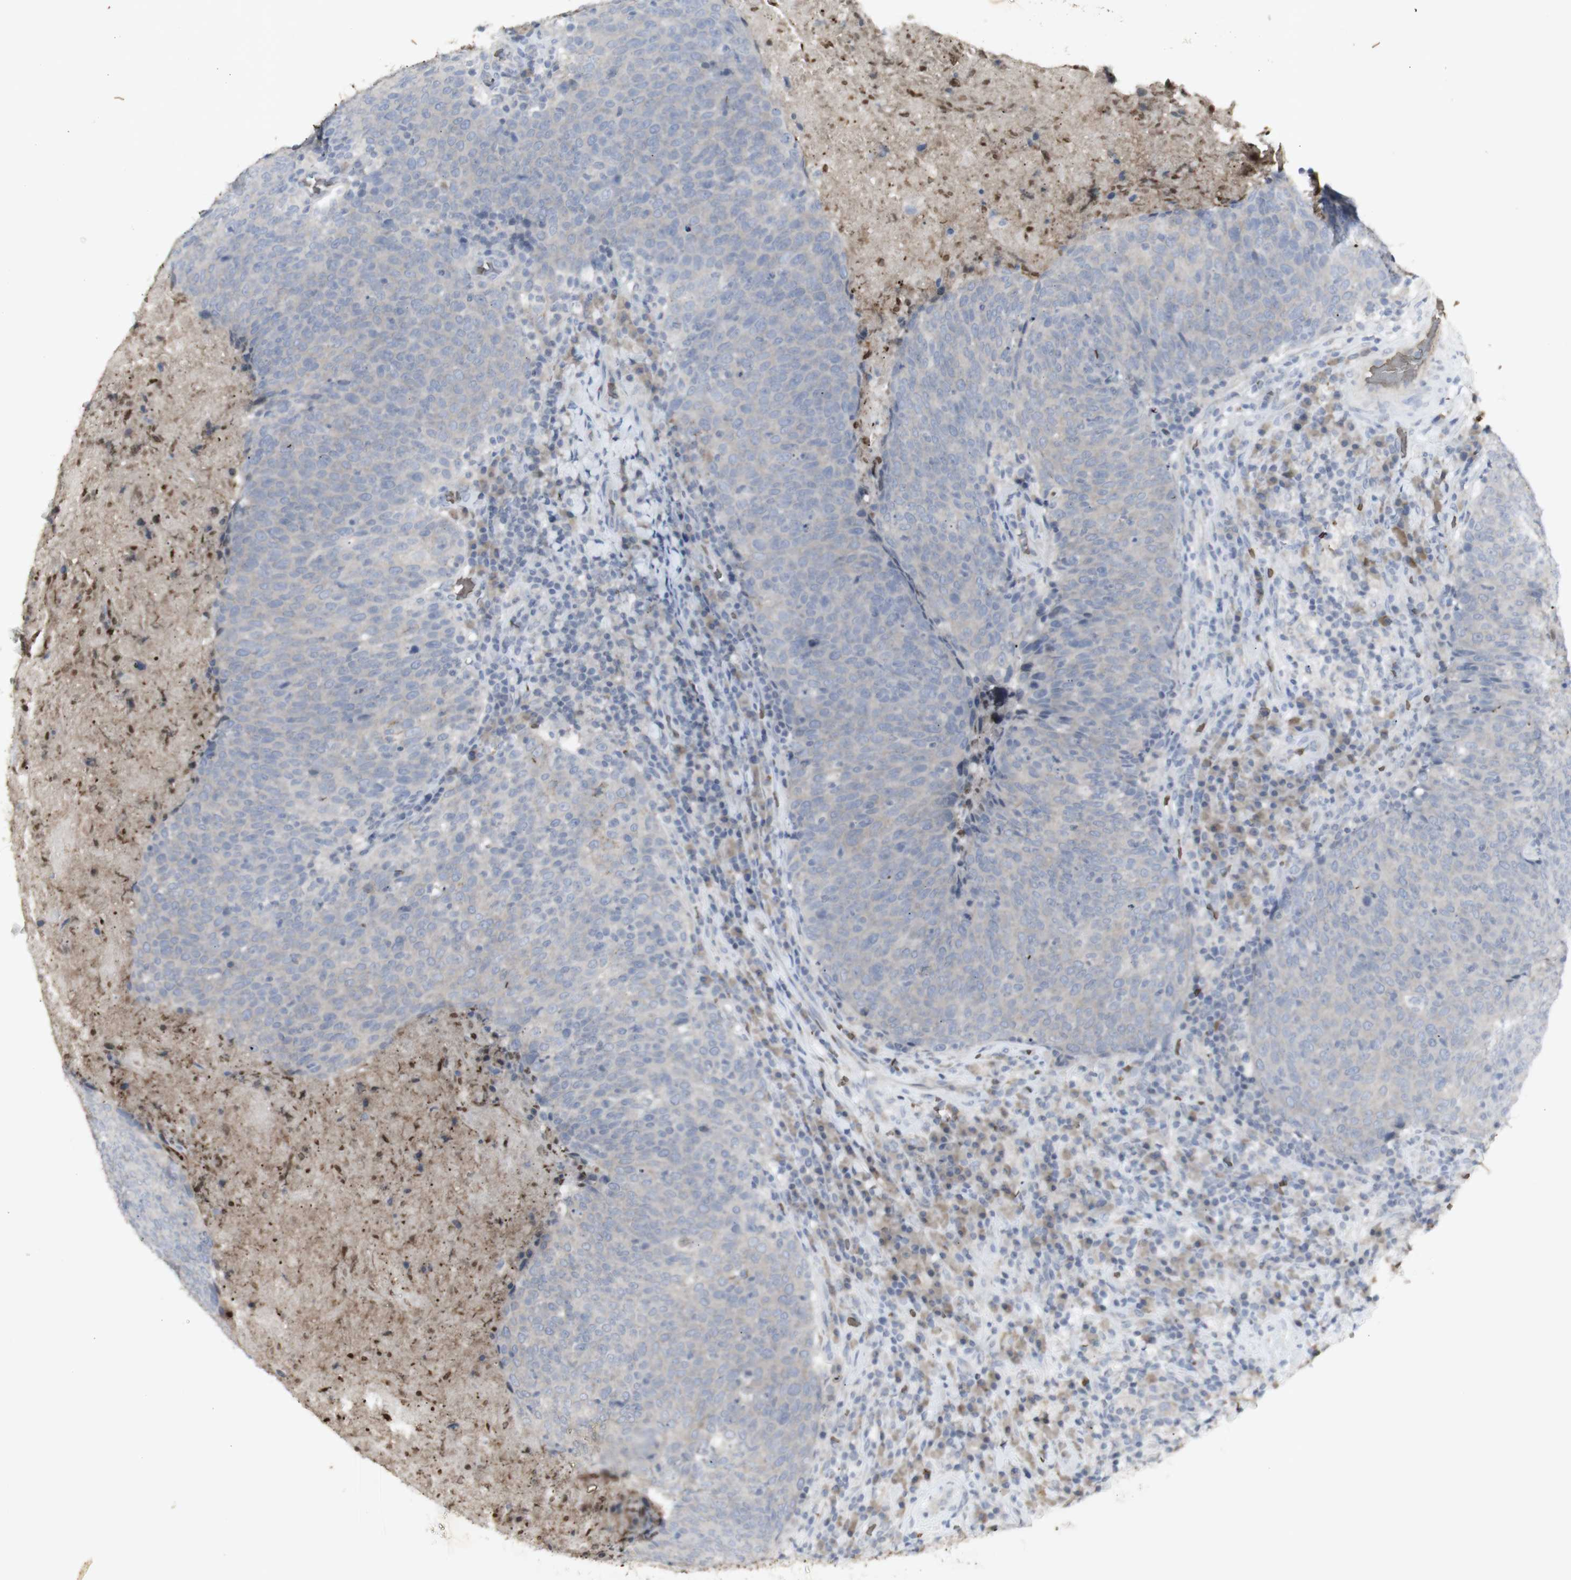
{"staining": {"intensity": "negative", "quantity": "none", "location": "none"}, "tissue": "head and neck cancer", "cell_type": "Tumor cells", "image_type": "cancer", "snomed": [{"axis": "morphology", "description": "Squamous cell carcinoma, NOS"}, {"axis": "morphology", "description": "Squamous cell carcinoma, metastatic, NOS"}, {"axis": "topography", "description": "Lymph node"}, {"axis": "topography", "description": "Head-Neck"}], "caption": "High magnification brightfield microscopy of head and neck metastatic squamous cell carcinoma stained with DAB (brown) and counterstained with hematoxylin (blue): tumor cells show no significant expression. (Brightfield microscopy of DAB (3,3'-diaminobenzidine) IHC at high magnification).", "gene": "INS", "patient": {"sex": "male", "age": 62}}